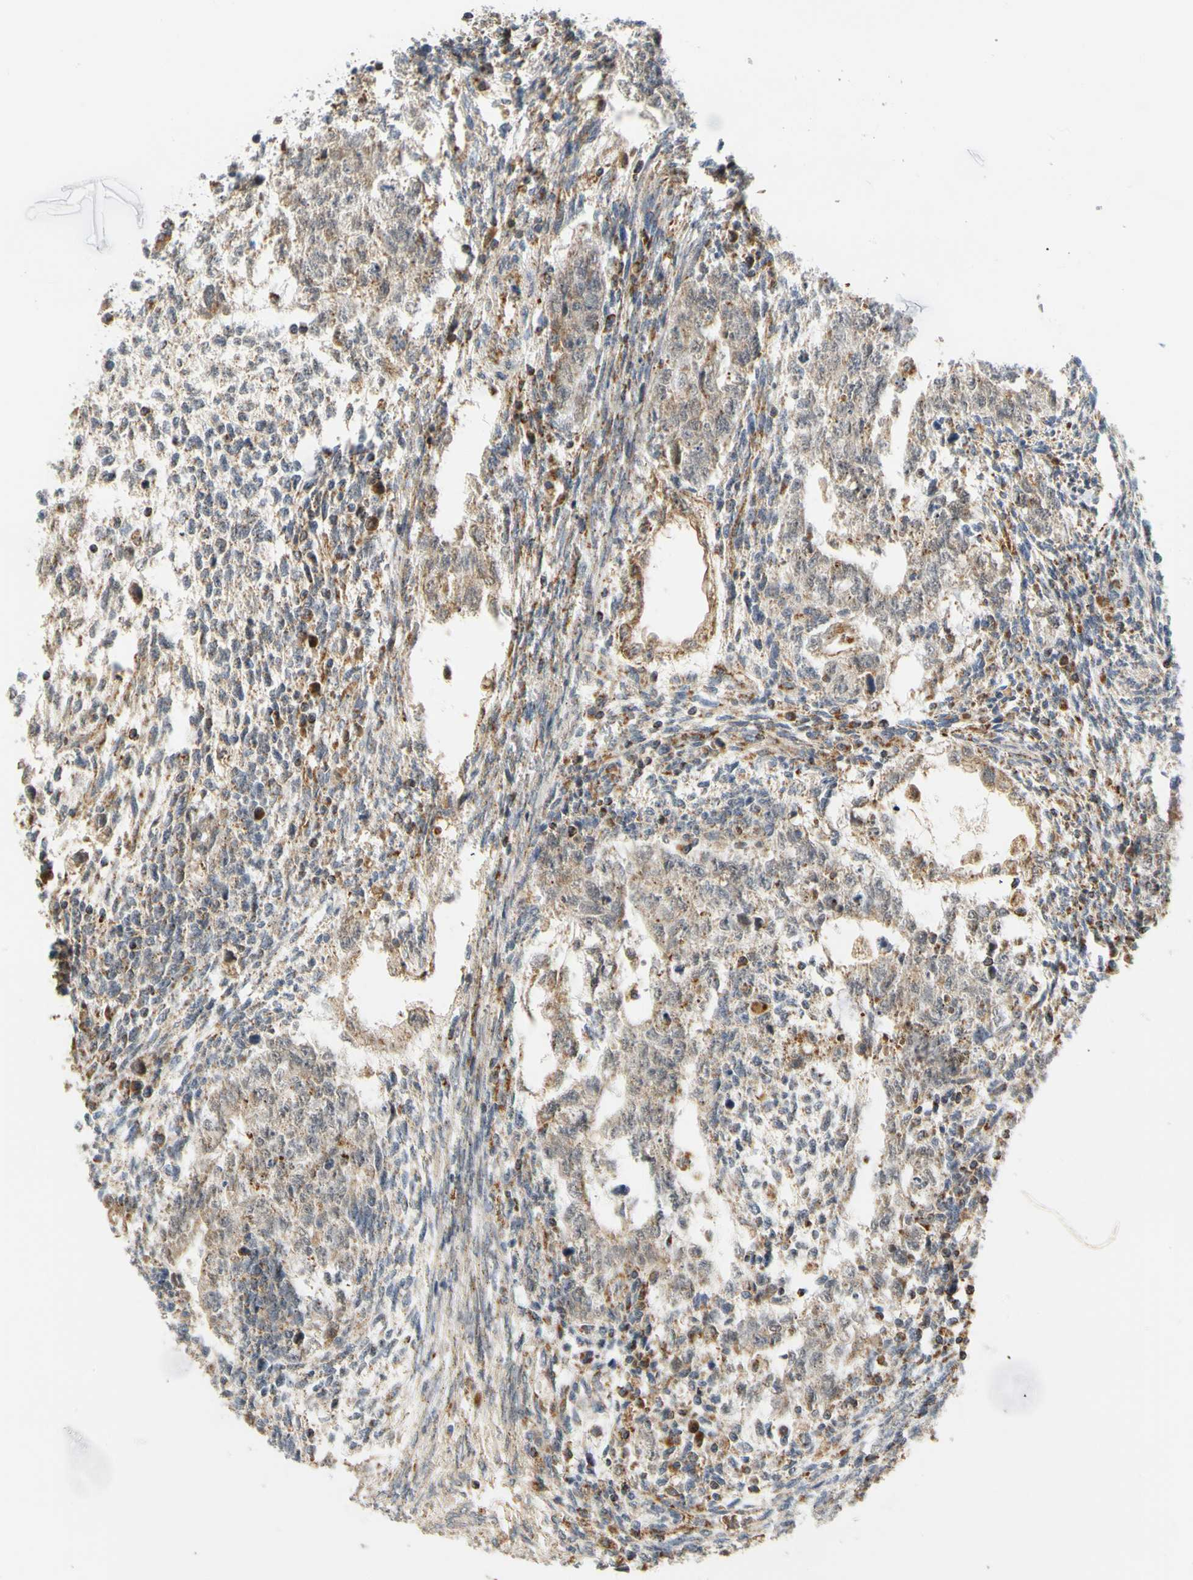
{"staining": {"intensity": "weak", "quantity": "25%-75%", "location": "cytoplasmic/membranous"}, "tissue": "testis cancer", "cell_type": "Tumor cells", "image_type": "cancer", "snomed": [{"axis": "morphology", "description": "Normal tissue, NOS"}, {"axis": "morphology", "description": "Carcinoma, Embryonal, NOS"}, {"axis": "topography", "description": "Testis"}], "caption": "A low amount of weak cytoplasmic/membranous staining is present in about 25%-75% of tumor cells in testis cancer tissue.", "gene": "SFXN3", "patient": {"sex": "male", "age": 36}}